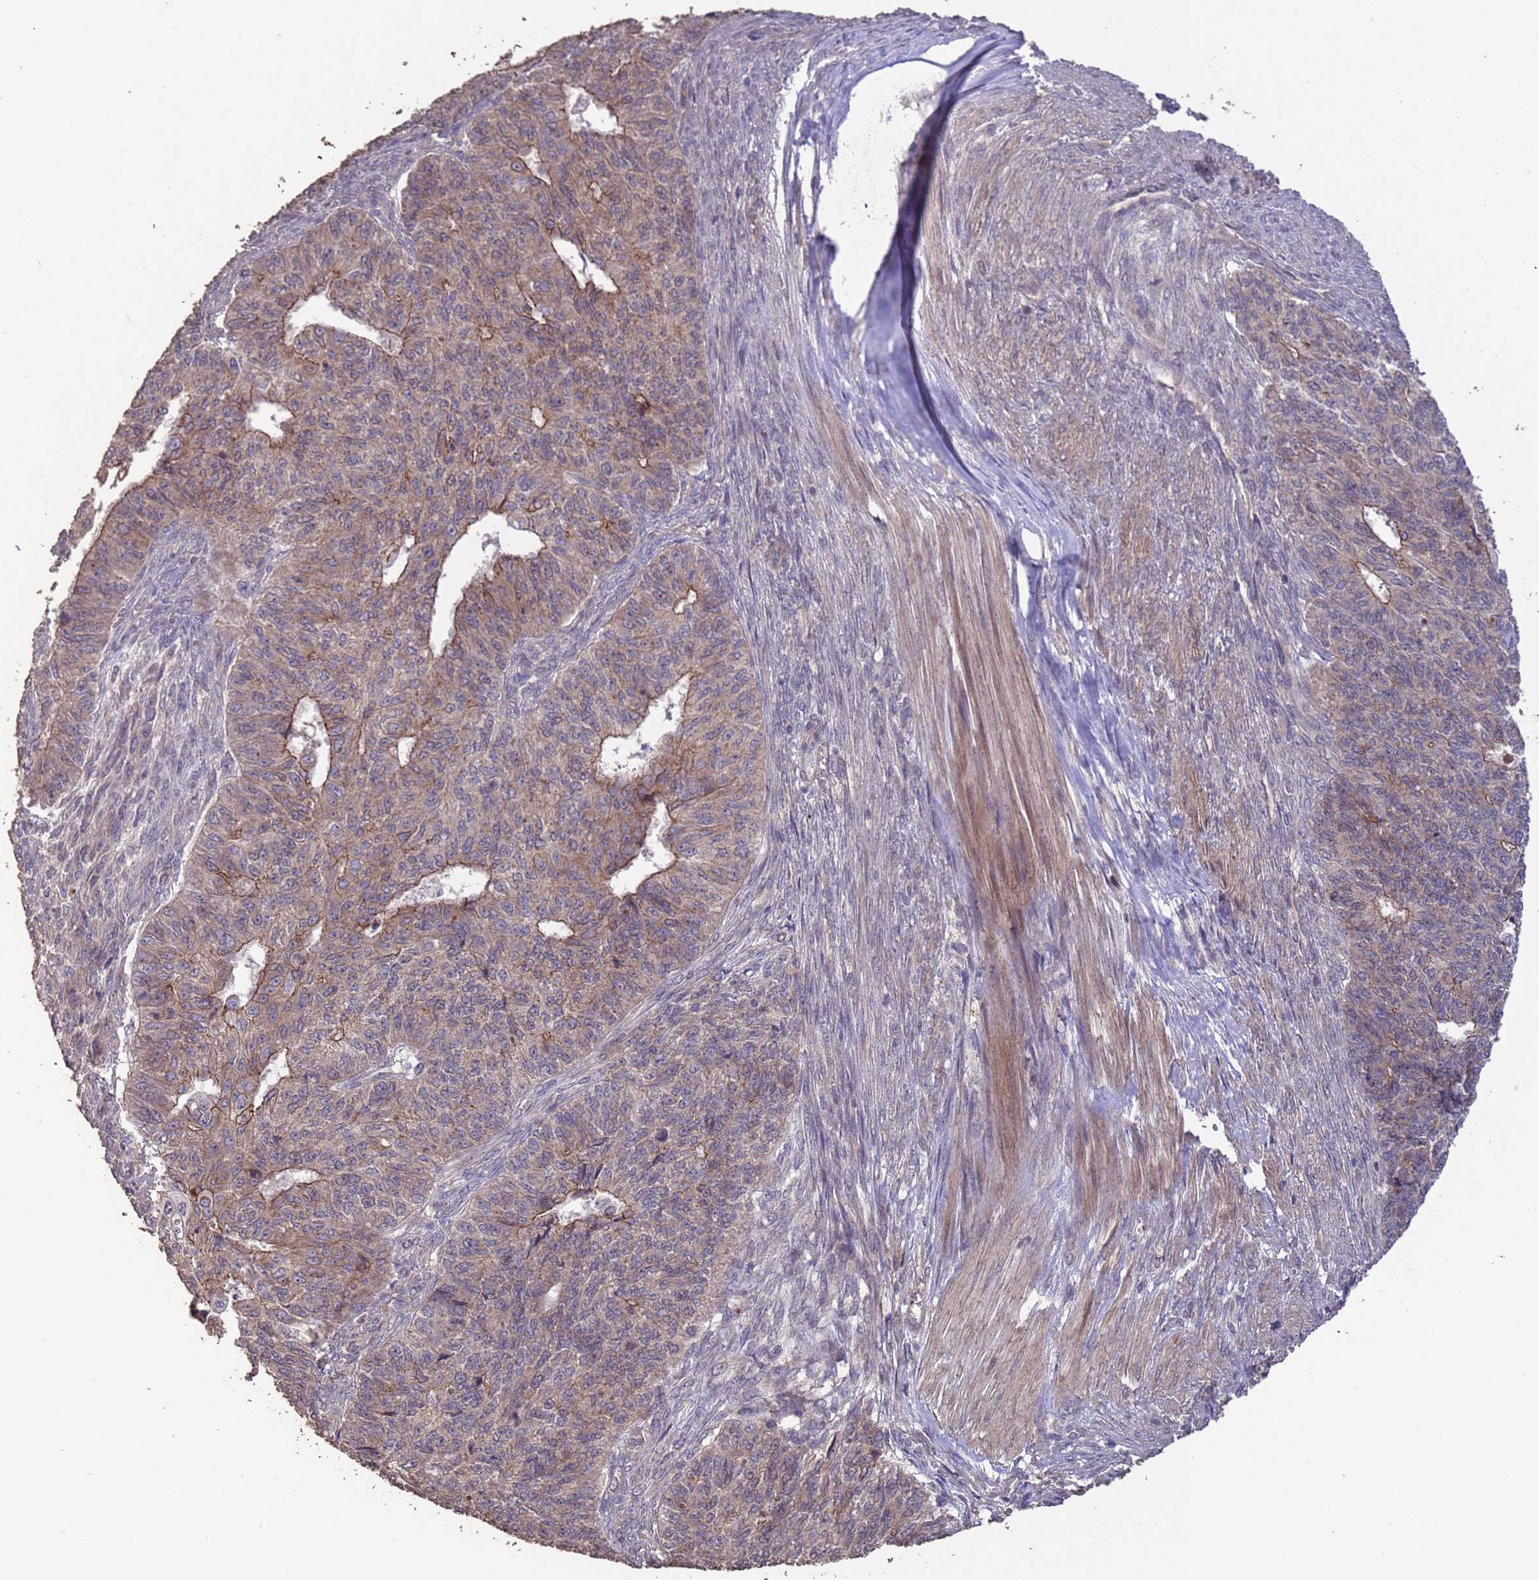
{"staining": {"intensity": "moderate", "quantity": "25%-75%", "location": "cytoplasmic/membranous"}, "tissue": "endometrial cancer", "cell_type": "Tumor cells", "image_type": "cancer", "snomed": [{"axis": "morphology", "description": "Adenocarcinoma, NOS"}, {"axis": "topography", "description": "Endometrium"}], "caption": "Endometrial adenocarcinoma stained for a protein exhibits moderate cytoplasmic/membranous positivity in tumor cells.", "gene": "SLC9B2", "patient": {"sex": "female", "age": 32}}